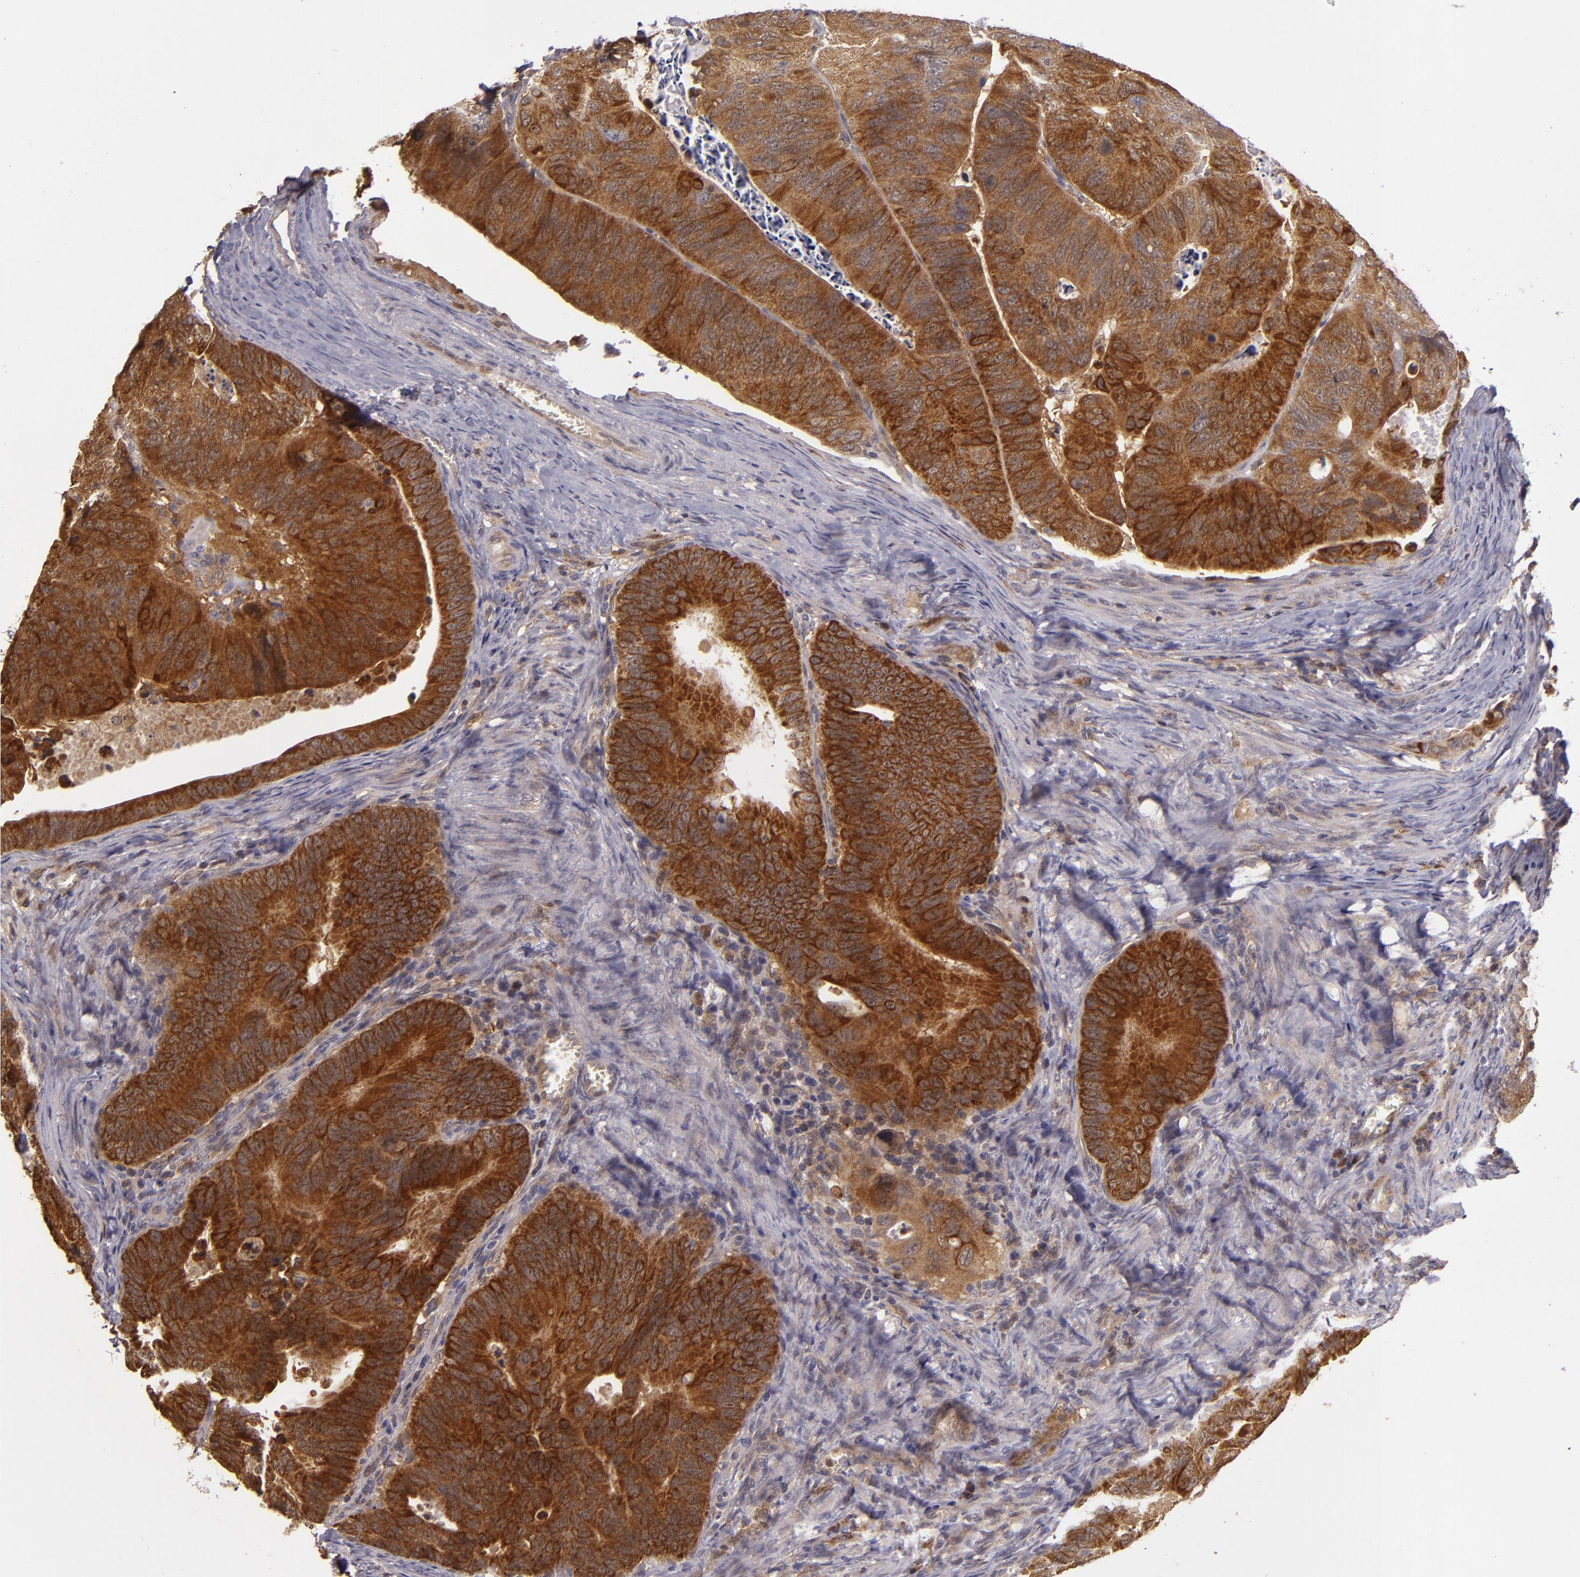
{"staining": {"intensity": "strong", "quantity": ">75%", "location": "cytoplasmic/membranous"}, "tissue": "colorectal cancer", "cell_type": "Tumor cells", "image_type": "cancer", "snomed": [{"axis": "morphology", "description": "Adenocarcinoma, NOS"}, {"axis": "topography", "description": "Colon"}], "caption": "Human colorectal adenocarcinoma stained for a protein (brown) shows strong cytoplasmic/membranous positive positivity in approximately >75% of tumor cells.", "gene": "FHIT", "patient": {"sex": "female", "age": 55}}